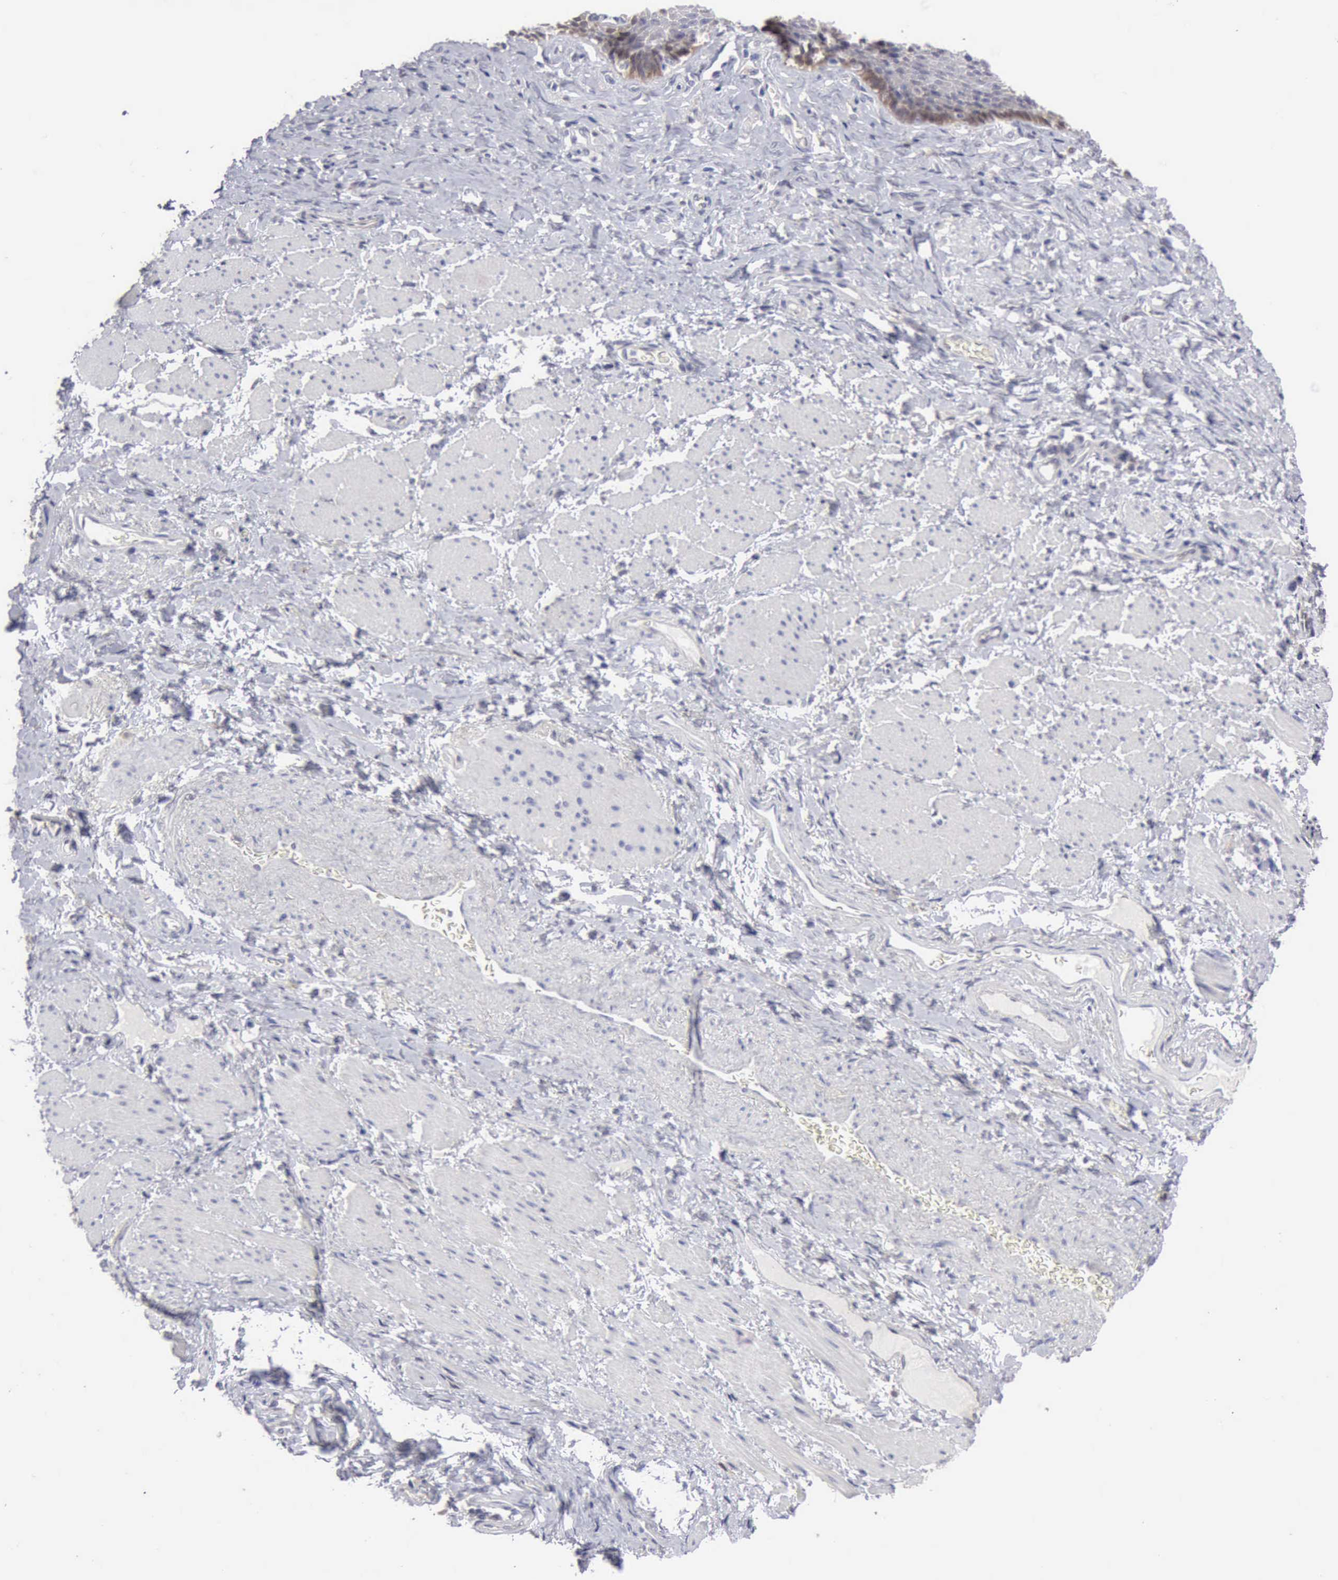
{"staining": {"intensity": "weak", "quantity": "<25%", "location": "cytoplasmic/membranous,nuclear"}, "tissue": "esophagus", "cell_type": "Squamous epithelial cells", "image_type": "normal", "snomed": [{"axis": "morphology", "description": "Normal tissue, NOS"}, {"axis": "topography", "description": "Esophagus"}], "caption": "This is an immunohistochemistry (IHC) micrograph of benign human esophagus. There is no expression in squamous epithelial cells.", "gene": "PTGR2", "patient": {"sex": "female", "age": 61}}